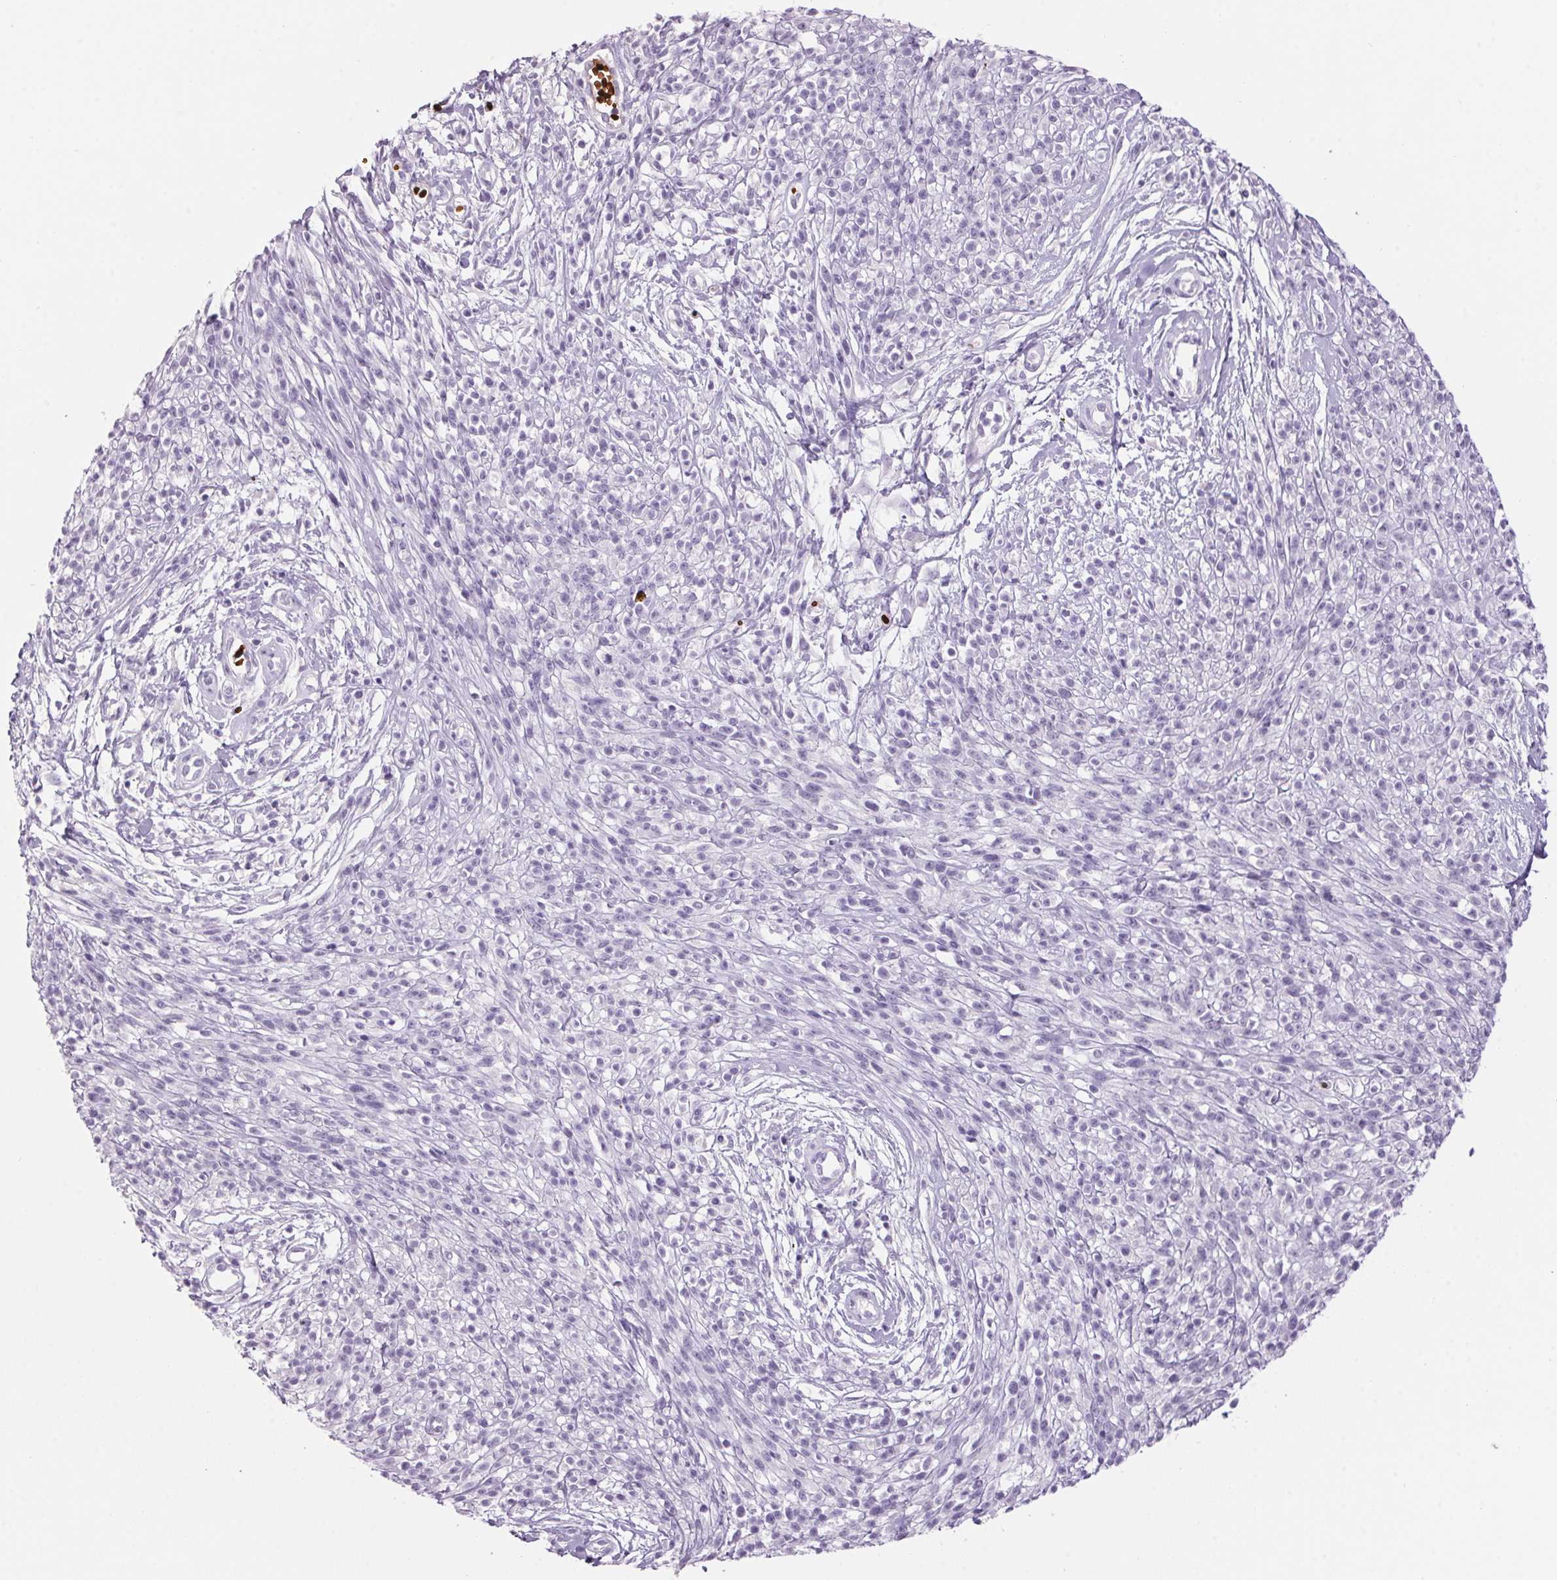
{"staining": {"intensity": "negative", "quantity": "none", "location": "none"}, "tissue": "melanoma", "cell_type": "Tumor cells", "image_type": "cancer", "snomed": [{"axis": "morphology", "description": "Malignant melanoma, NOS"}, {"axis": "topography", "description": "Skin"}, {"axis": "topography", "description": "Skin of trunk"}], "caption": "The immunohistochemistry image has no significant positivity in tumor cells of melanoma tissue.", "gene": "HBQ1", "patient": {"sex": "male", "age": 74}}